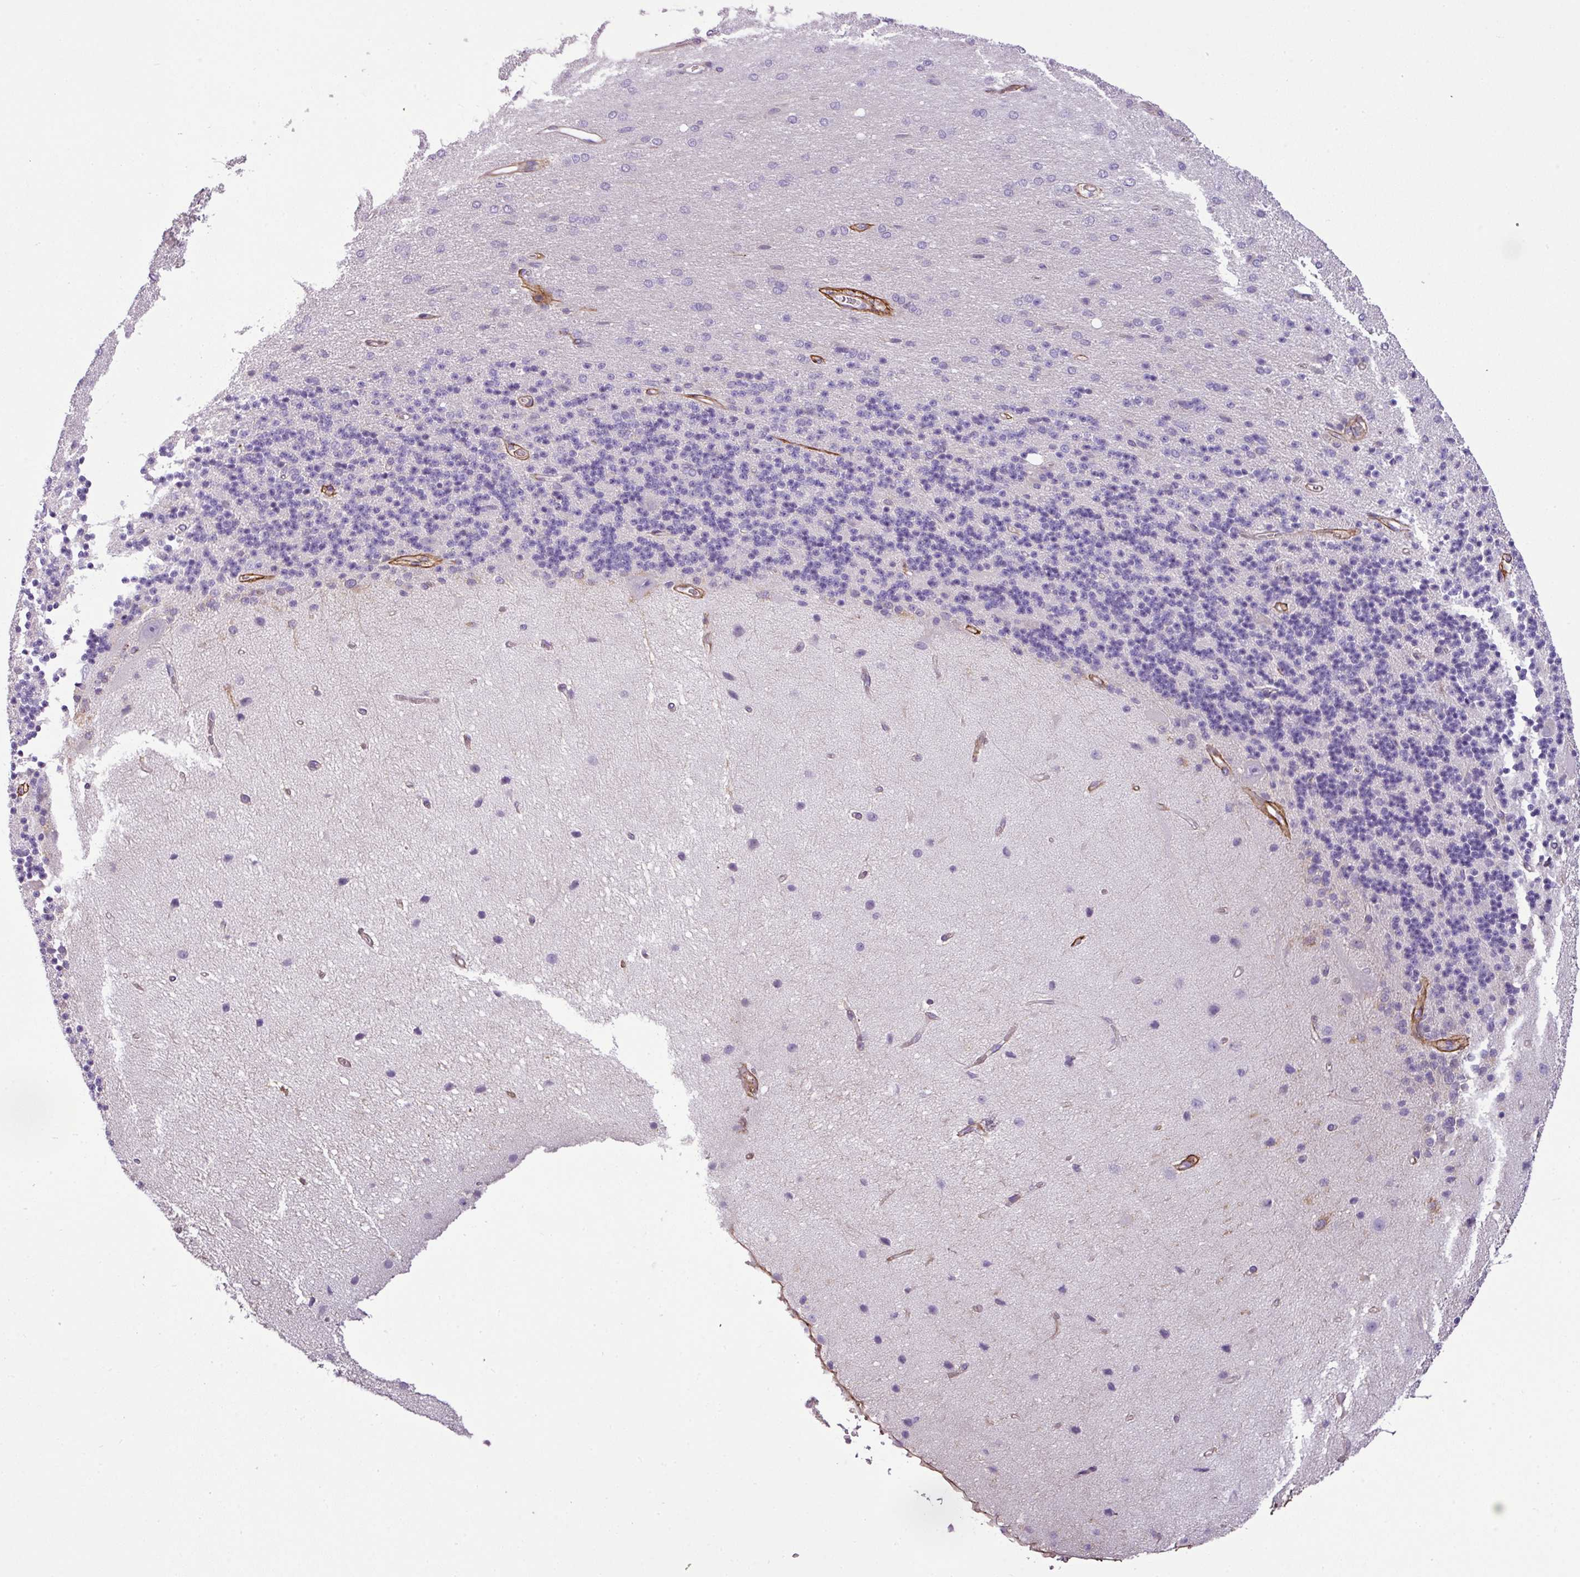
{"staining": {"intensity": "negative", "quantity": "none", "location": "none"}, "tissue": "cerebellum", "cell_type": "Cells in granular layer", "image_type": "normal", "snomed": [{"axis": "morphology", "description": "Normal tissue, NOS"}, {"axis": "topography", "description": "Cerebellum"}], "caption": "This is a histopathology image of IHC staining of unremarkable cerebellum, which shows no expression in cells in granular layer.", "gene": "PARD6G", "patient": {"sex": "female", "age": 29}}